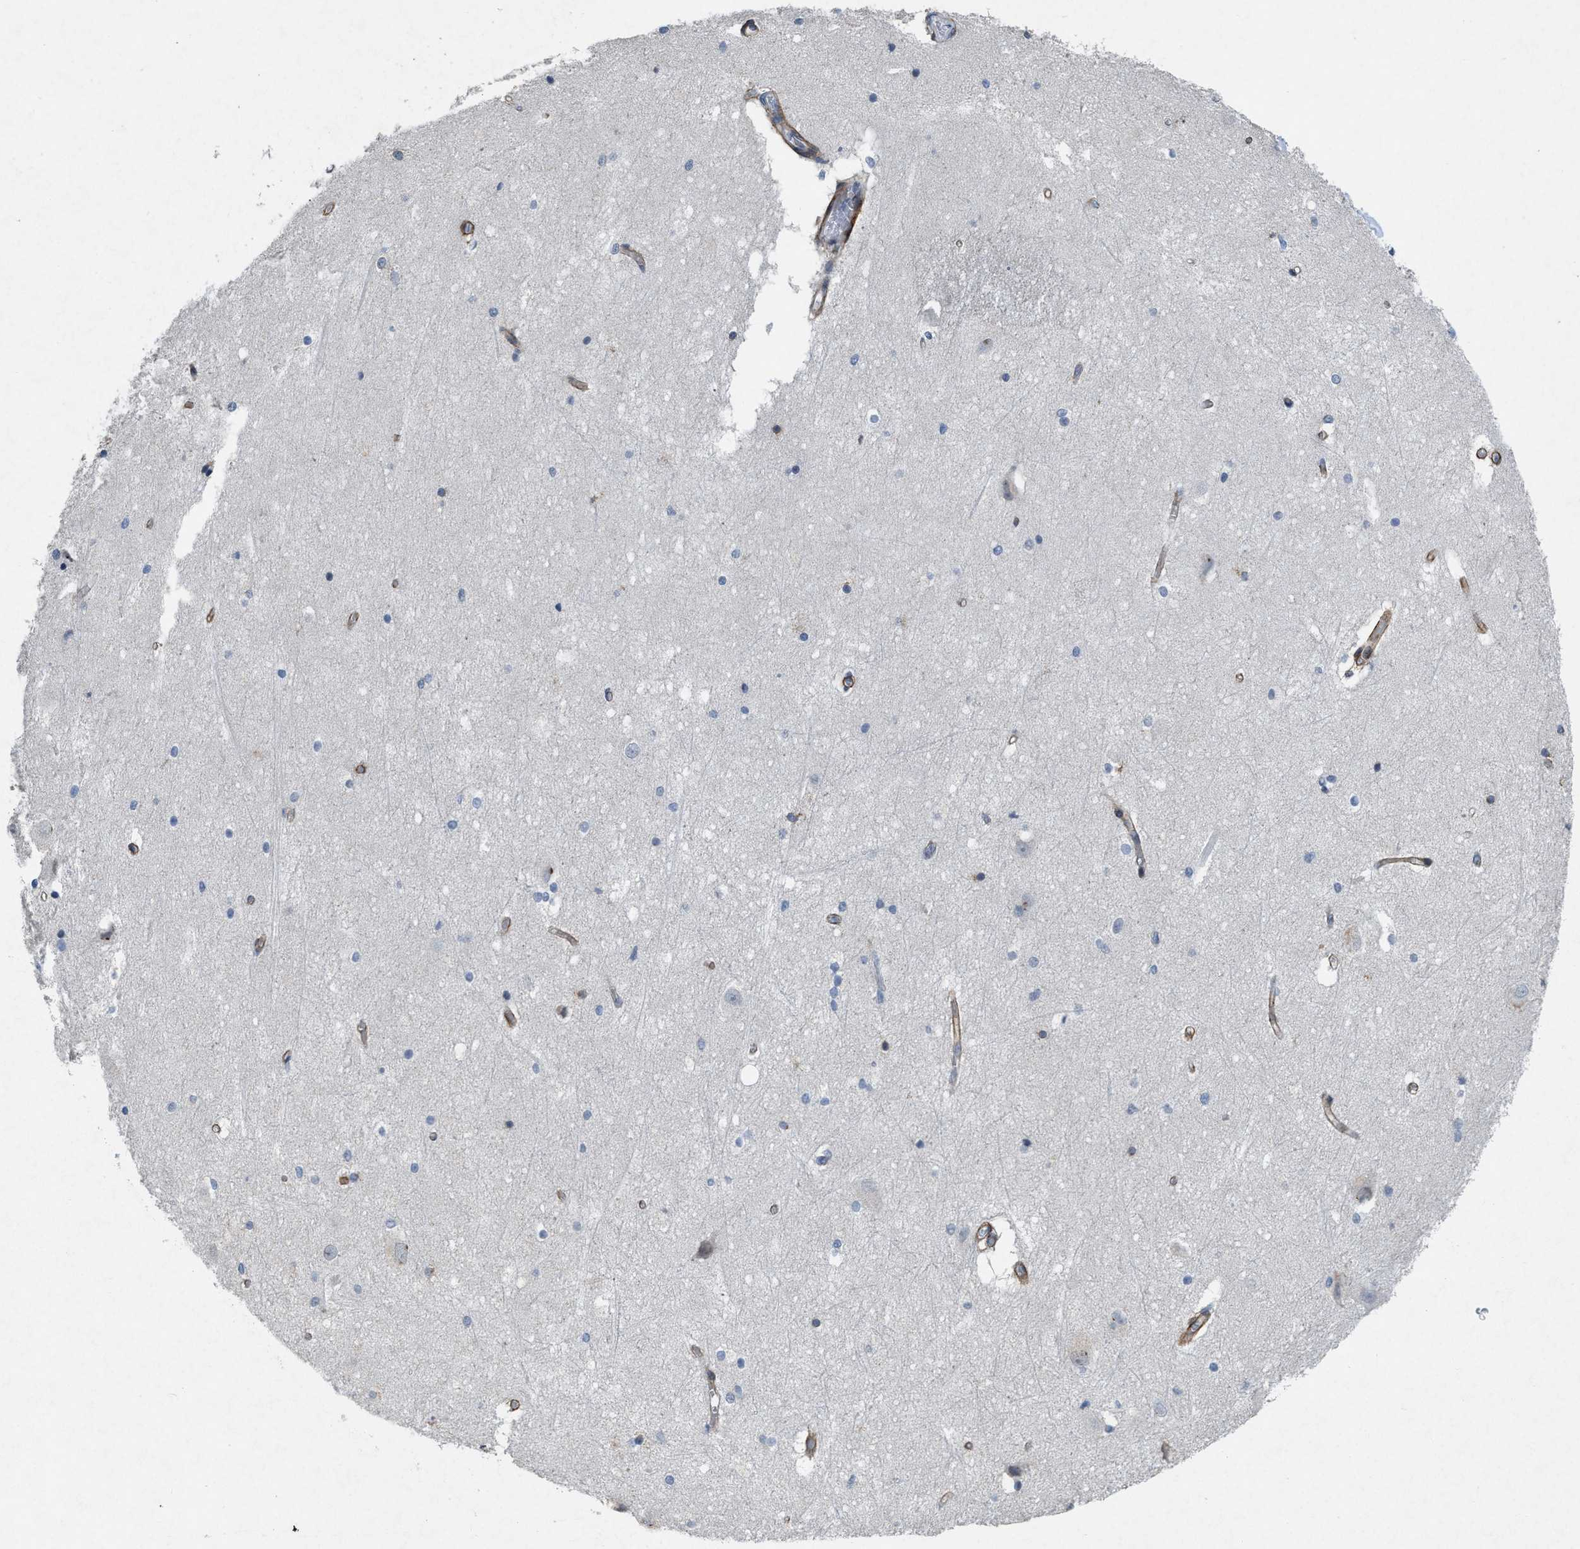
{"staining": {"intensity": "negative", "quantity": "none", "location": "none"}, "tissue": "hippocampus", "cell_type": "Glial cells", "image_type": "normal", "snomed": [{"axis": "morphology", "description": "Normal tissue, NOS"}, {"axis": "topography", "description": "Hippocampus"}], "caption": "Image shows no protein staining in glial cells of unremarkable hippocampus. (Immunohistochemistry (ihc), brightfield microscopy, high magnification).", "gene": "PDGFRA", "patient": {"sex": "female", "age": 19}}